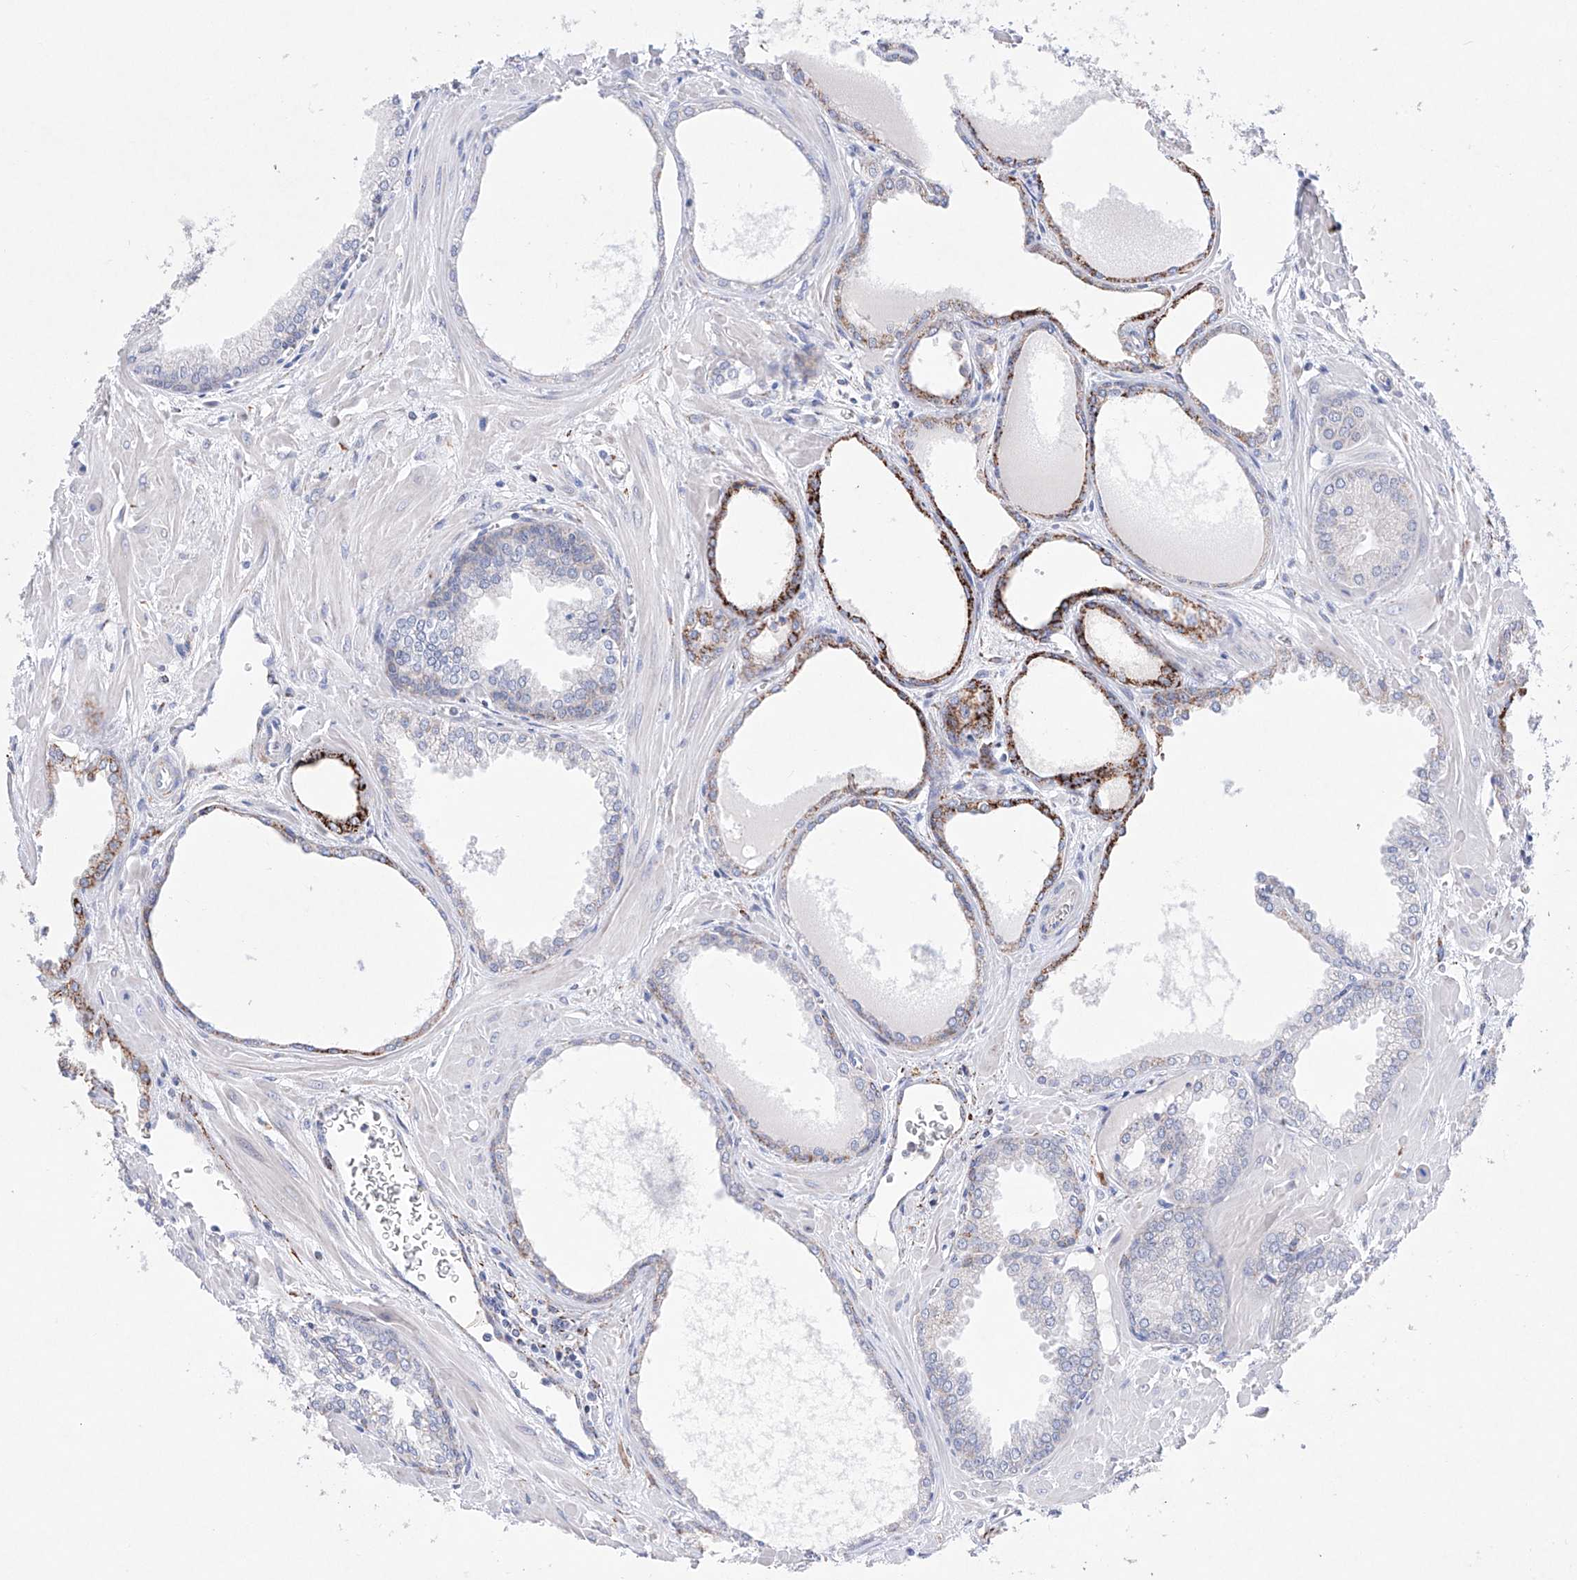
{"staining": {"intensity": "strong", "quantity": "<25%", "location": "cytoplasmic/membranous"}, "tissue": "prostate cancer", "cell_type": "Tumor cells", "image_type": "cancer", "snomed": [{"axis": "morphology", "description": "Adenocarcinoma, Low grade"}, {"axis": "topography", "description": "Prostate"}], "caption": "This image reveals immunohistochemistry staining of prostate cancer, with medium strong cytoplasmic/membranous staining in approximately <25% of tumor cells.", "gene": "NRROS", "patient": {"sex": "male", "age": 67}}